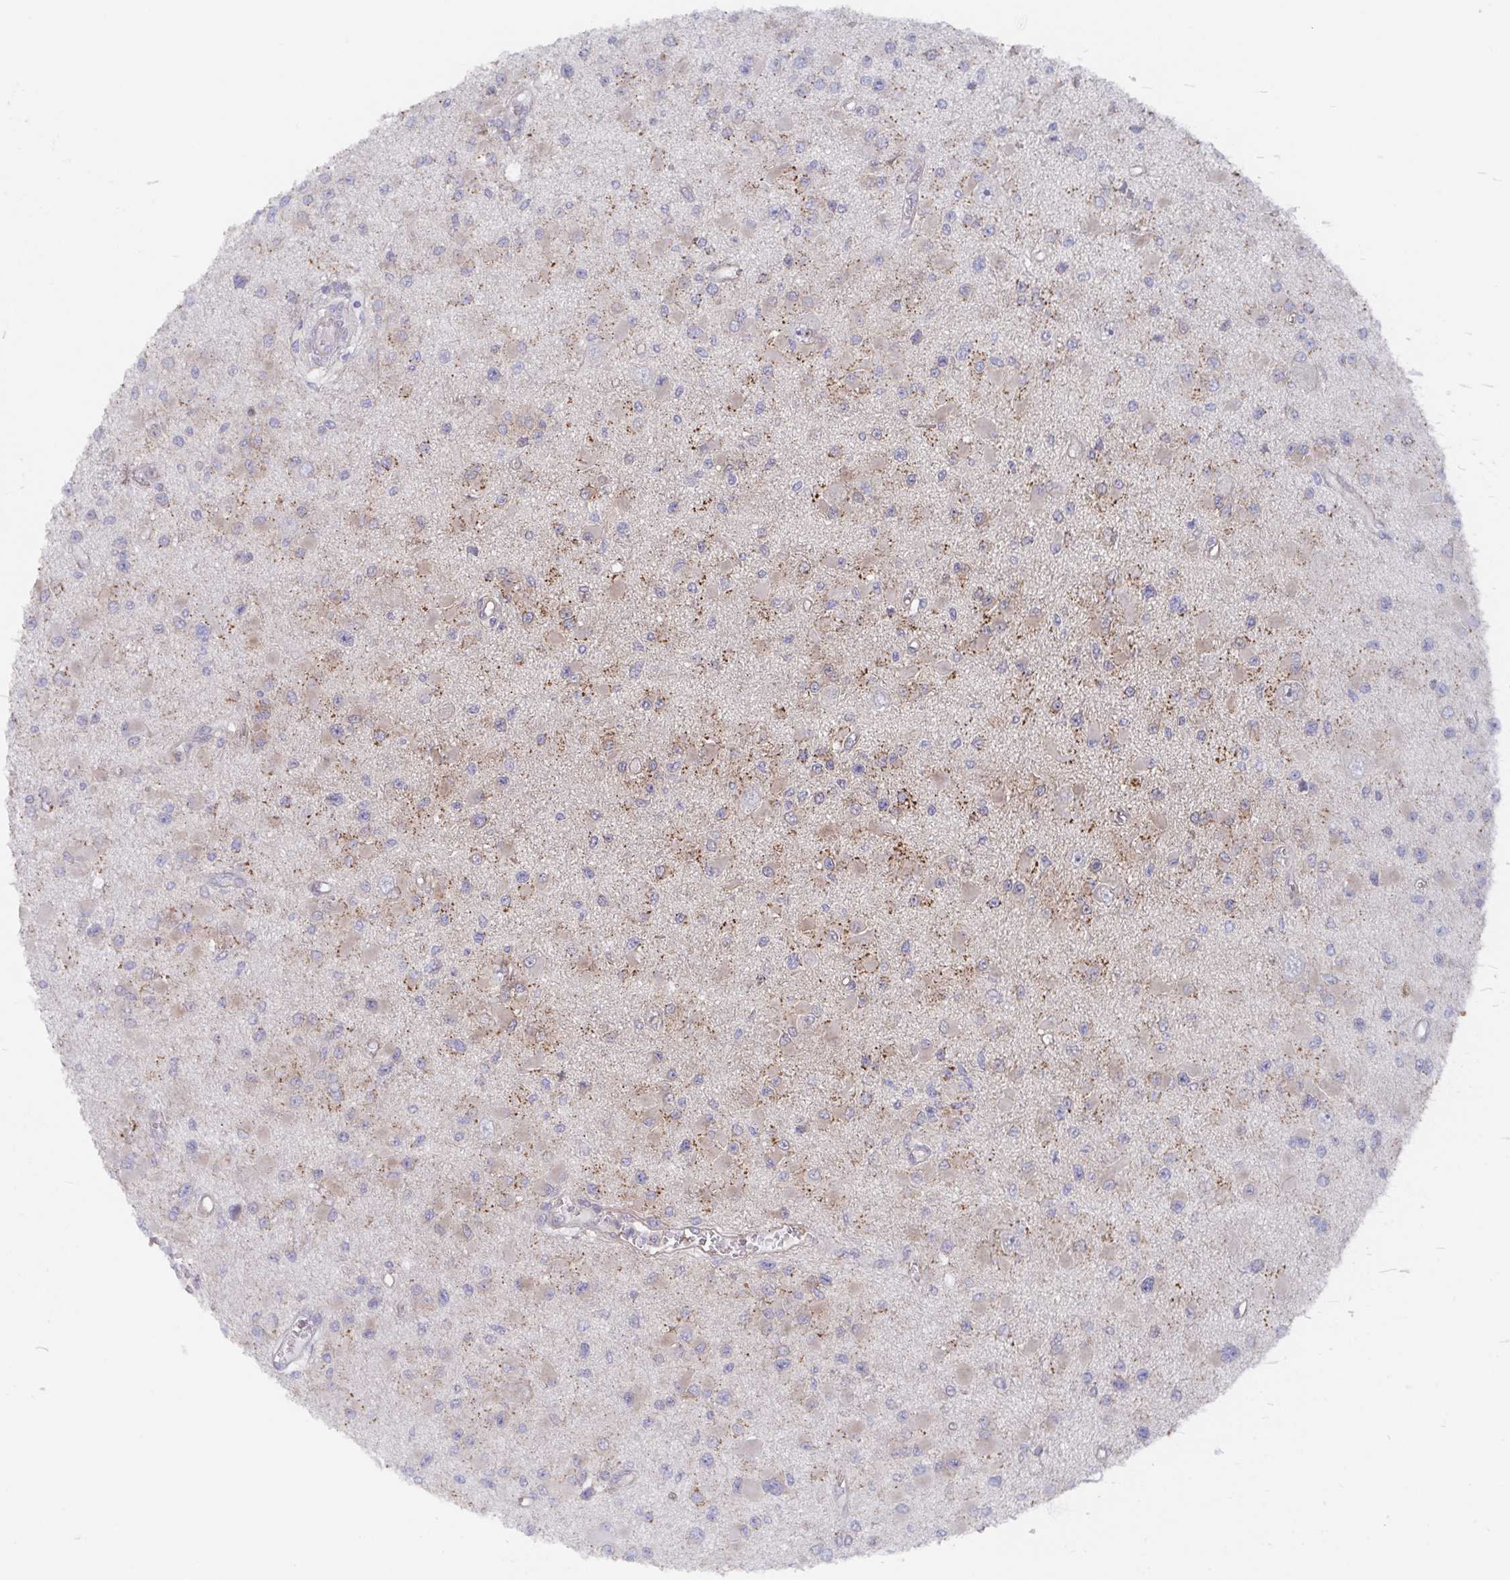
{"staining": {"intensity": "weak", "quantity": ">75%", "location": "cytoplasmic/membranous"}, "tissue": "glioma", "cell_type": "Tumor cells", "image_type": "cancer", "snomed": [{"axis": "morphology", "description": "Glioma, malignant, High grade"}, {"axis": "topography", "description": "Brain"}], "caption": "High-magnification brightfield microscopy of glioma stained with DAB (brown) and counterstained with hematoxylin (blue). tumor cells exhibit weak cytoplasmic/membranous staining is identified in approximately>75% of cells.", "gene": "AGFG2", "patient": {"sex": "male", "age": 54}}